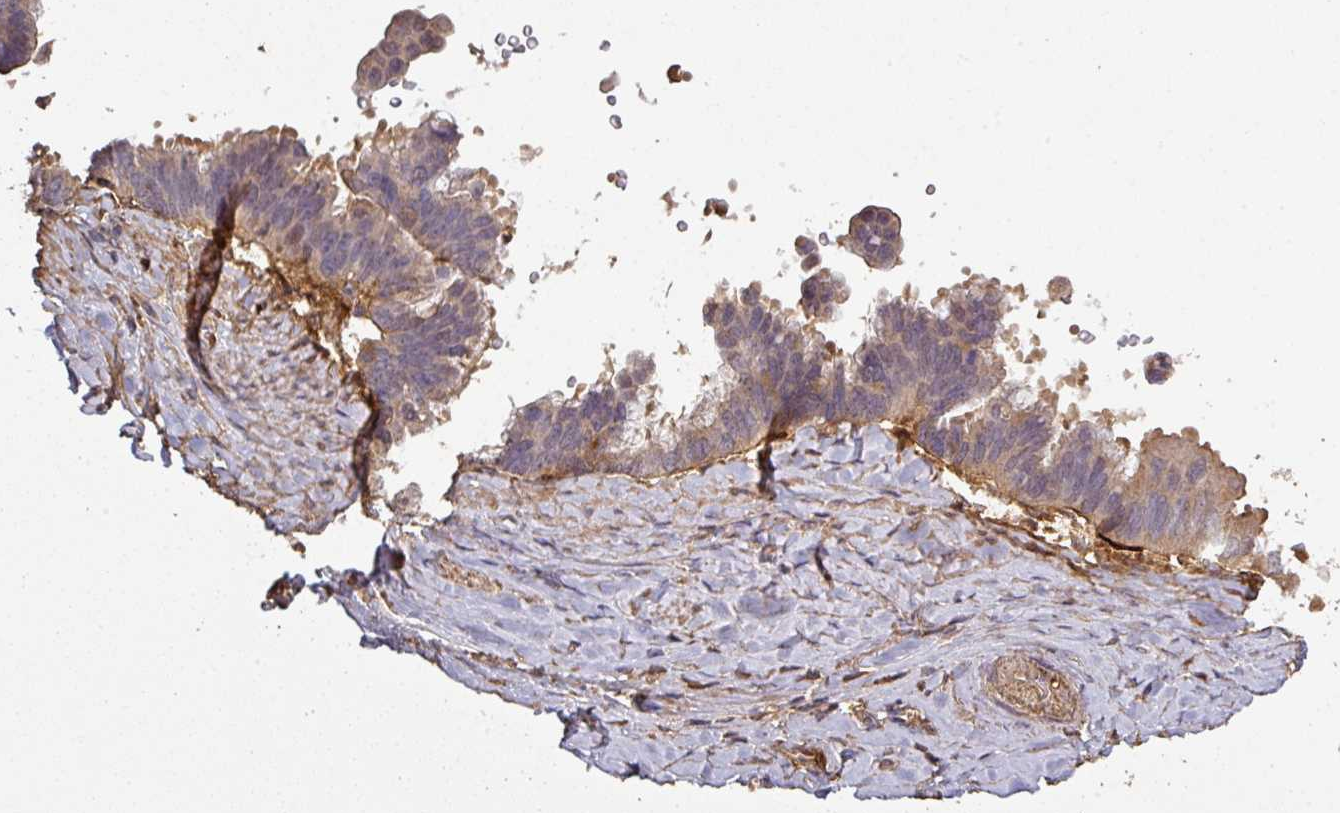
{"staining": {"intensity": "weak", "quantity": ">75%", "location": "cytoplasmic/membranous"}, "tissue": "pancreatic cancer", "cell_type": "Tumor cells", "image_type": "cancer", "snomed": [{"axis": "morphology", "description": "Inflammation, NOS"}, {"axis": "morphology", "description": "Adenocarcinoma, NOS"}, {"axis": "topography", "description": "Pancreas"}], "caption": "There is low levels of weak cytoplasmic/membranous expression in tumor cells of pancreatic cancer, as demonstrated by immunohistochemical staining (brown color).", "gene": "ISLR", "patient": {"sex": "female", "age": 56}}